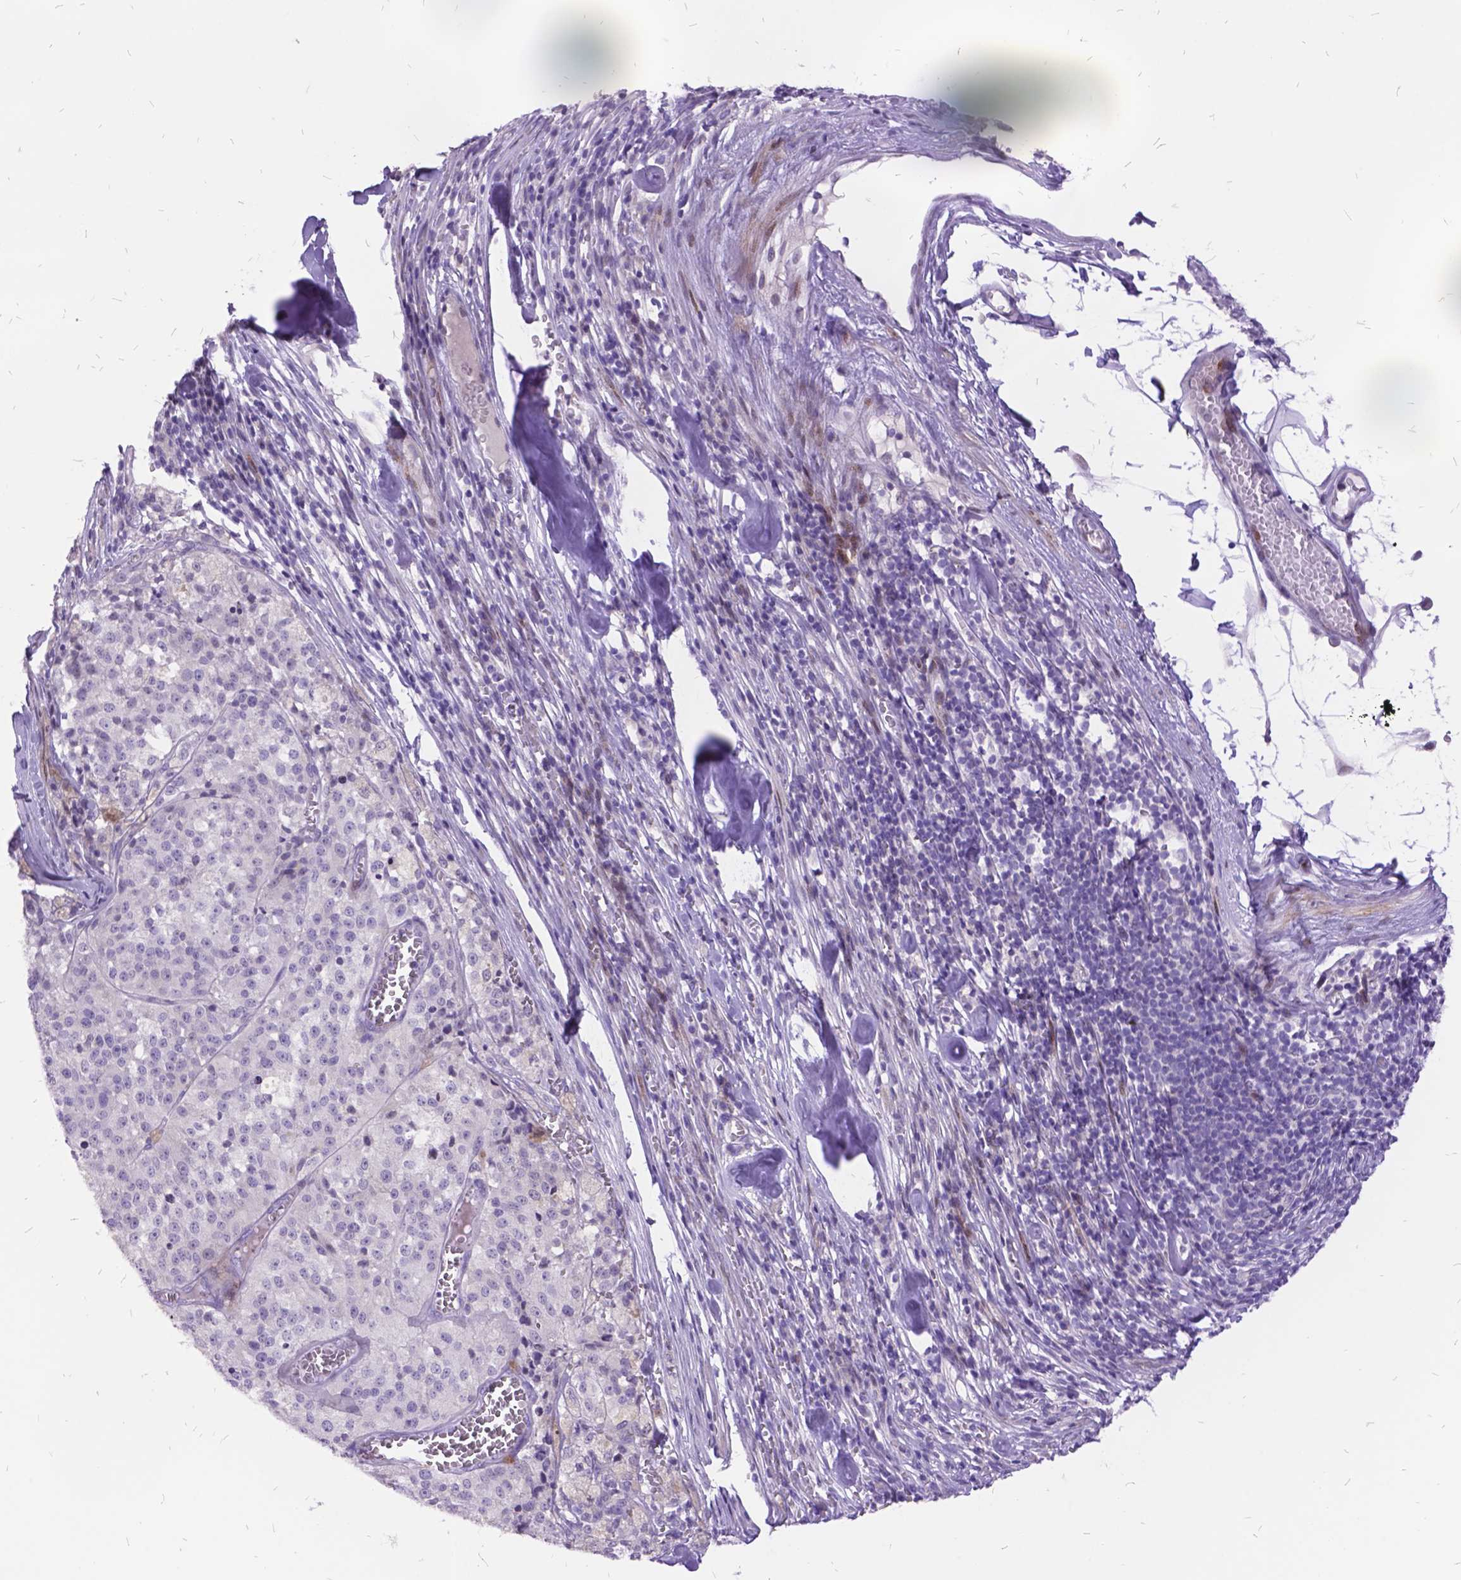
{"staining": {"intensity": "negative", "quantity": "none", "location": "none"}, "tissue": "melanoma", "cell_type": "Tumor cells", "image_type": "cancer", "snomed": [{"axis": "morphology", "description": "Malignant melanoma, Metastatic site"}, {"axis": "topography", "description": "Lymph node"}], "caption": "Melanoma was stained to show a protein in brown. There is no significant staining in tumor cells.", "gene": "ITGB6", "patient": {"sex": "female", "age": 64}}